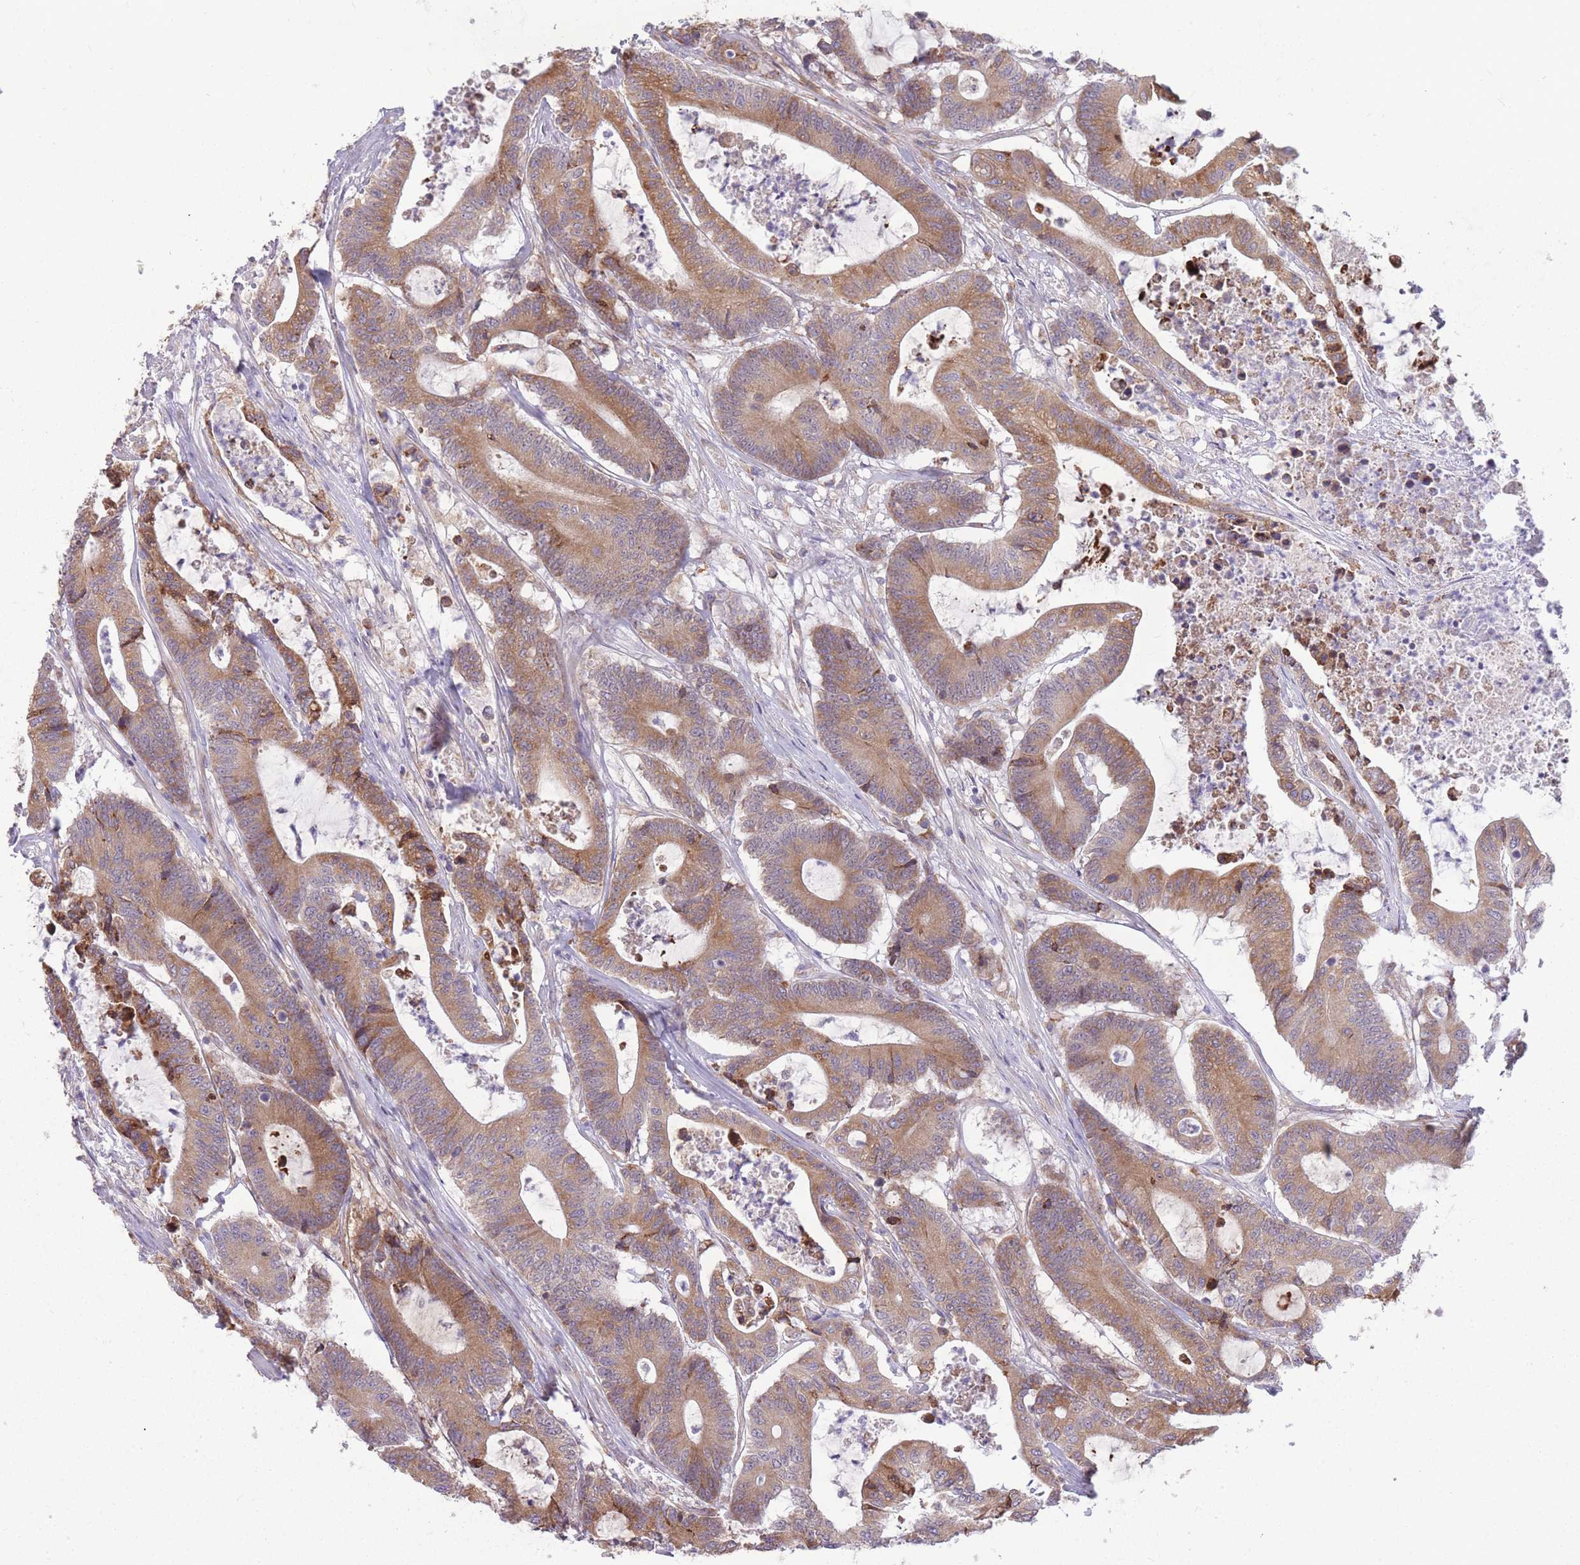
{"staining": {"intensity": "moderate", "quantity": ">75%", "location": "cytoplasmic/membranous"}, "tissue": "colorectal cancer", "cell_type": "Tumor cells", "image_type": "cancer", "snomed": [{"axis": "morphology", "description": "Adenocarcinoma, NOS"}, {"axis": "topography", "description": "Colon"}], "caption": "This is a photomicrograph of immunohistochemistry staining of colorectal cancer (adenocarcinoma), which shows moderate positivity in the cytoplasmic/membranous of tumor cells.", "gene": "TRAPPC5", "patient": {"sex": "female", "age": 84}}